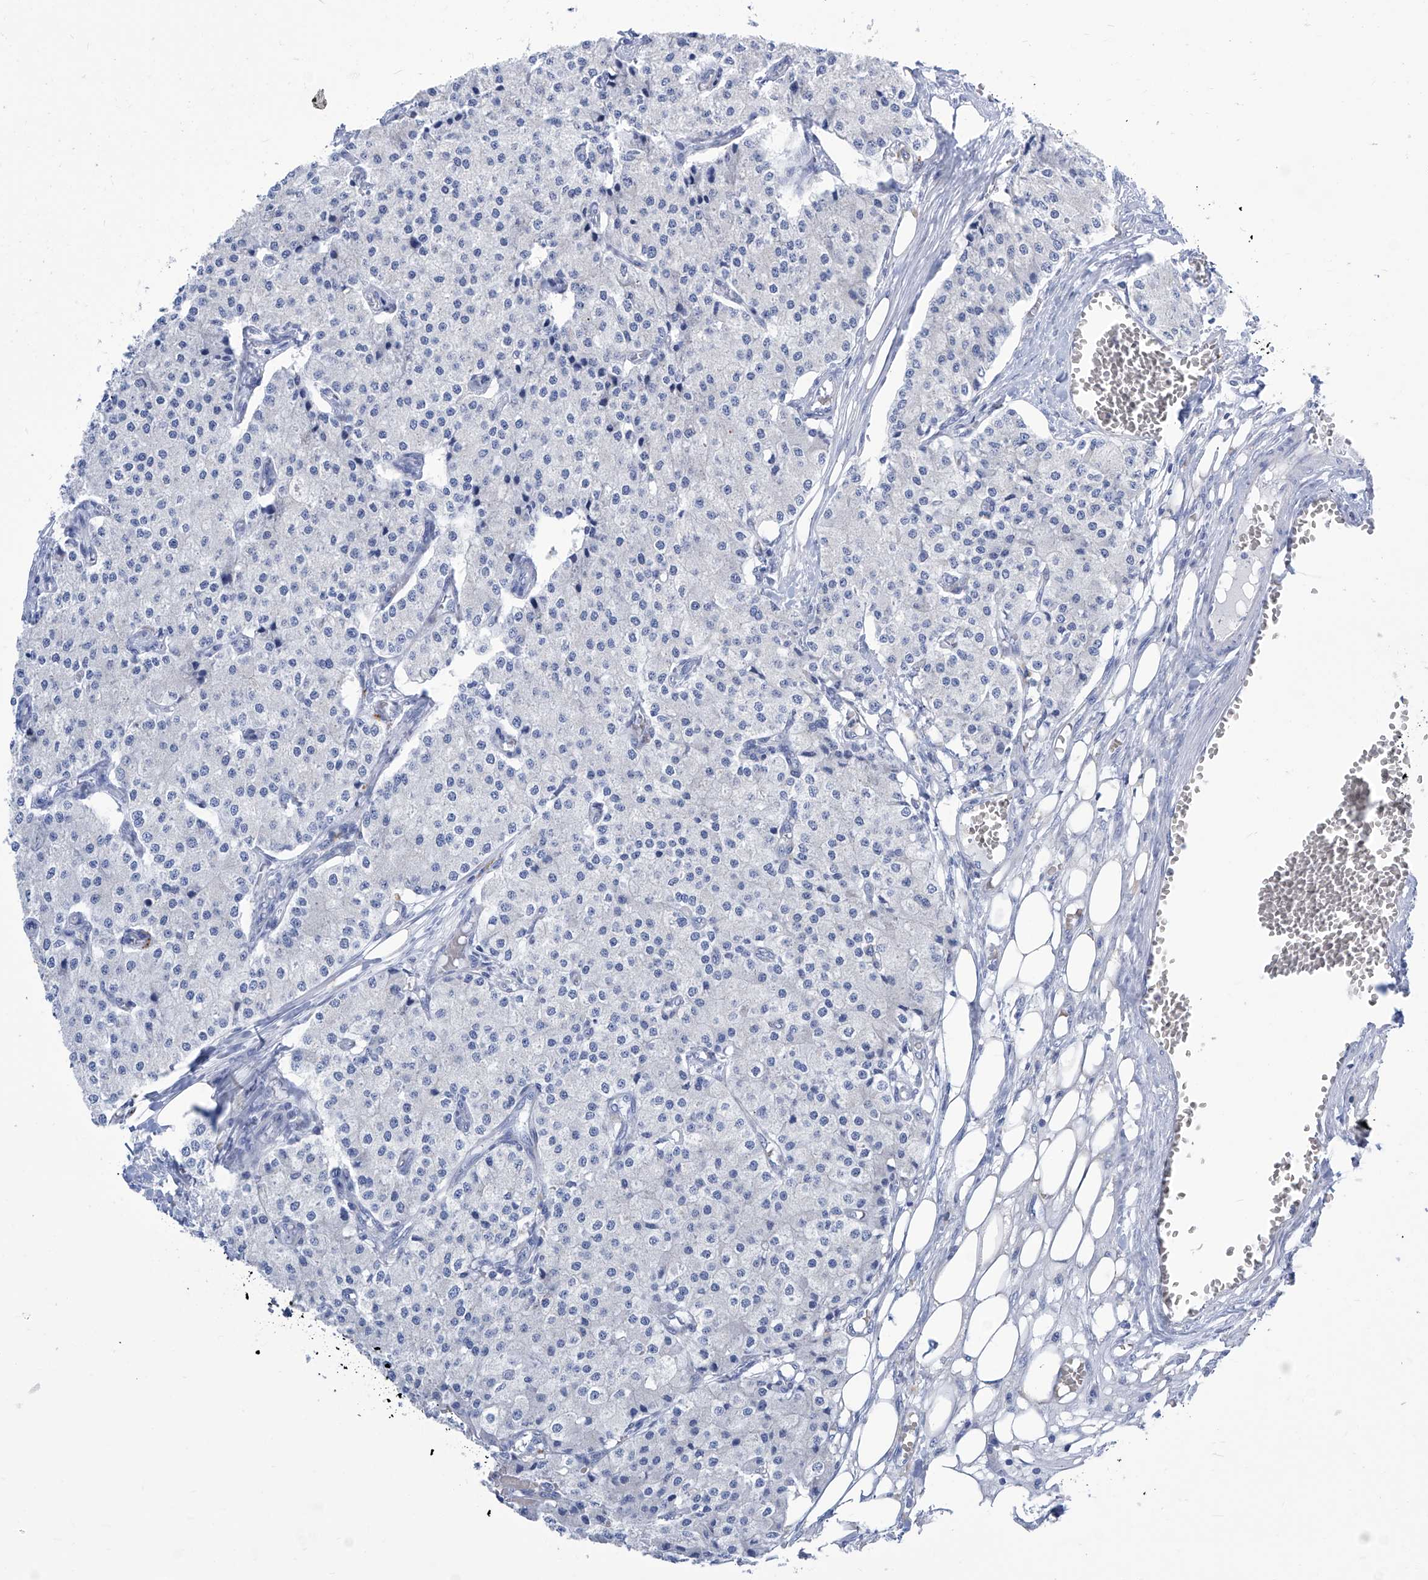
{"staining": {"intensity": "negative", "quantity": "none", "location": "none"}, "tissue": "carcinoid", "cell_type": "Tumor cells", "image_type": "cancer", "snomed": [{"axis": "morphology", "description": "Carcinoid, malignant, NOS"}, {"axis": "topography", "description": "Colon"}], "caption": "A histopathology image of malignant carcinoid stained for a protein demonstrates no brown staining in tumor cells.", "gene": "IMPA2", "patient": {"sex": "female", "age": 52}}